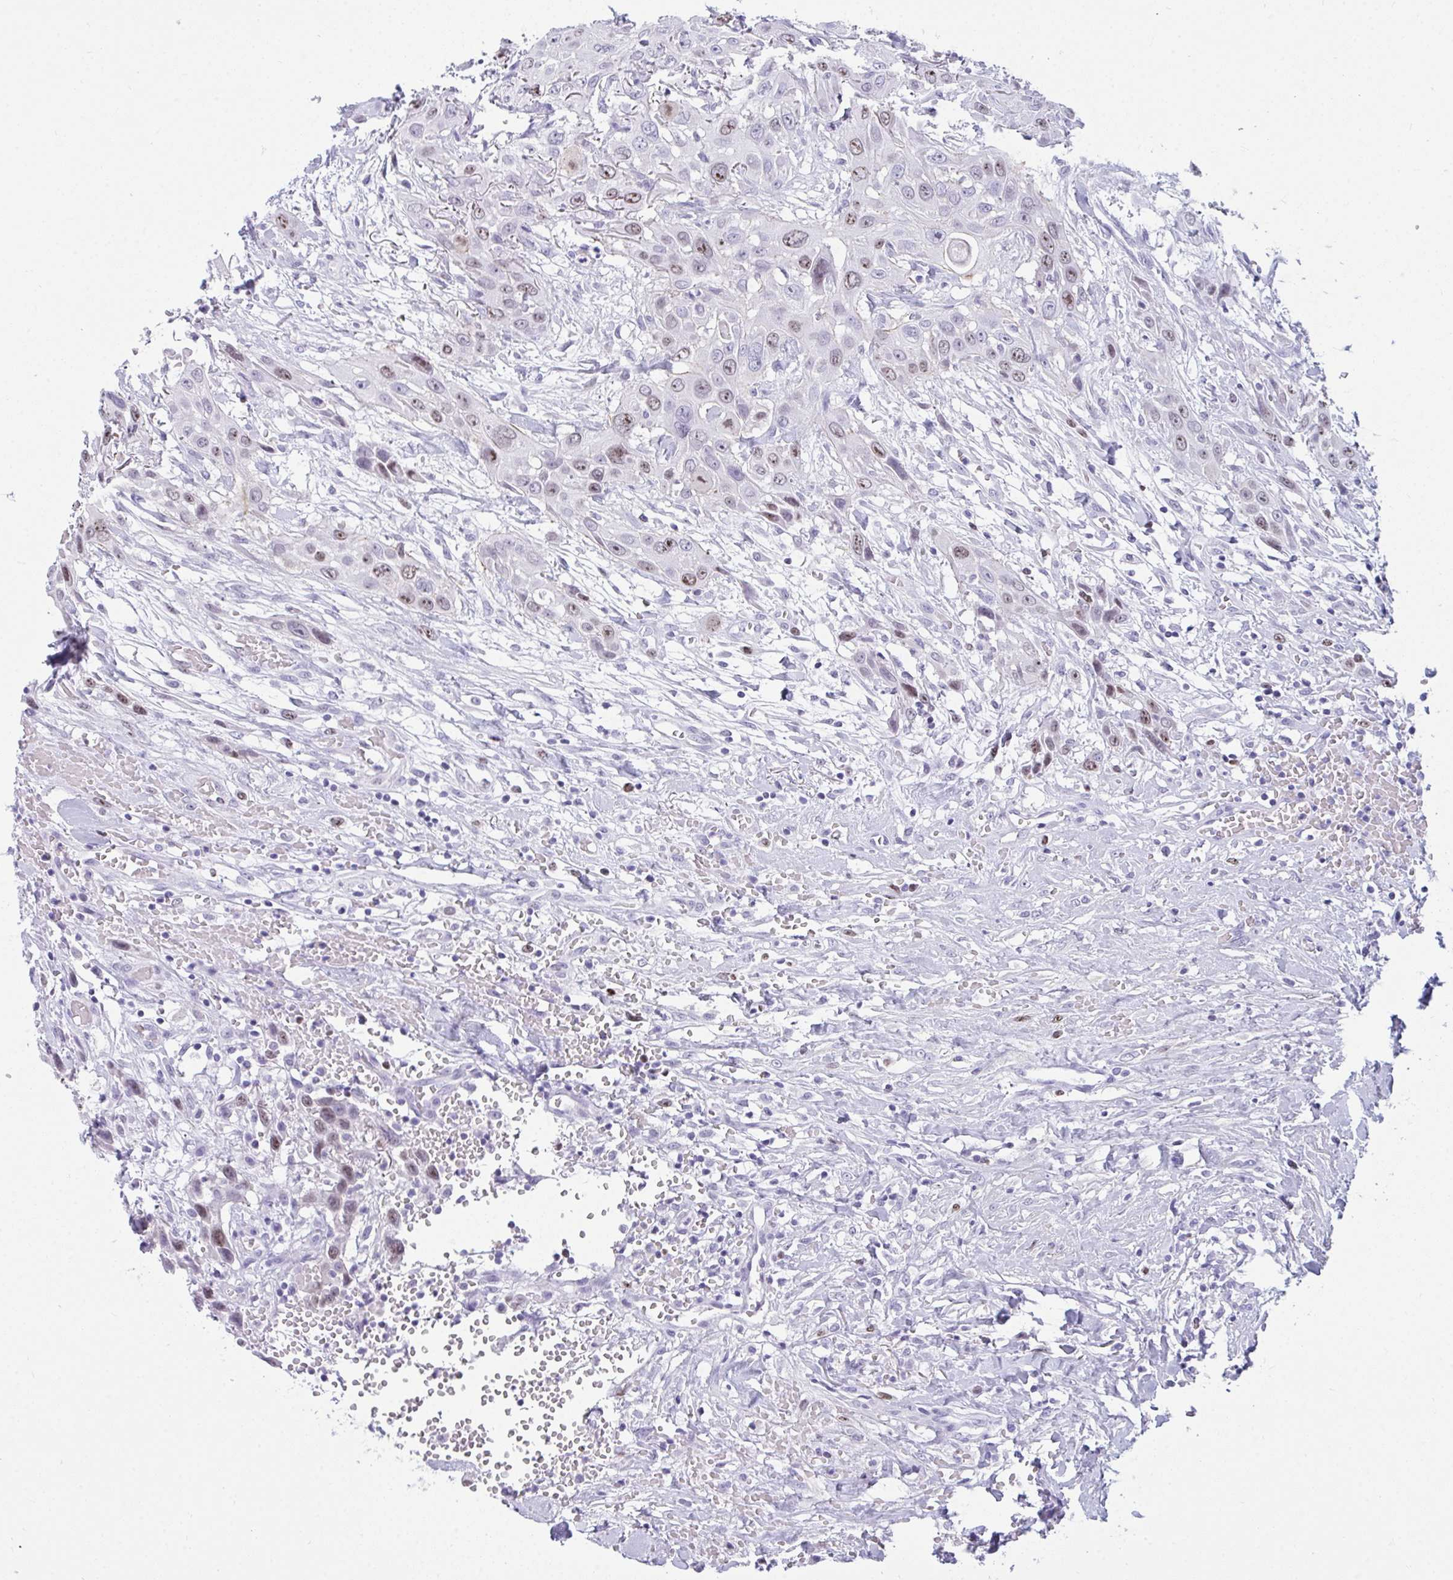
{"staining": {"intensity": "moderate", "quantity": "25%-75%", "location": "nuclear"}, "tissue": "head and neck cancer", "cell_type": "Tumor cells", "image_type": "cancer", "snomed": [{"axis": "morphology", "description": "Squamous cell carcinoma, NOS"}, {"axis": "topography", "description": "Head-Neck"}], "caption": "Squamous cell carcinoma (head and neck) tissue shows moderate nuclear staining in about 25%-75% of tumor cells", "gene": "SUZ12", "patient": {"sex": "male", "age": 81}}